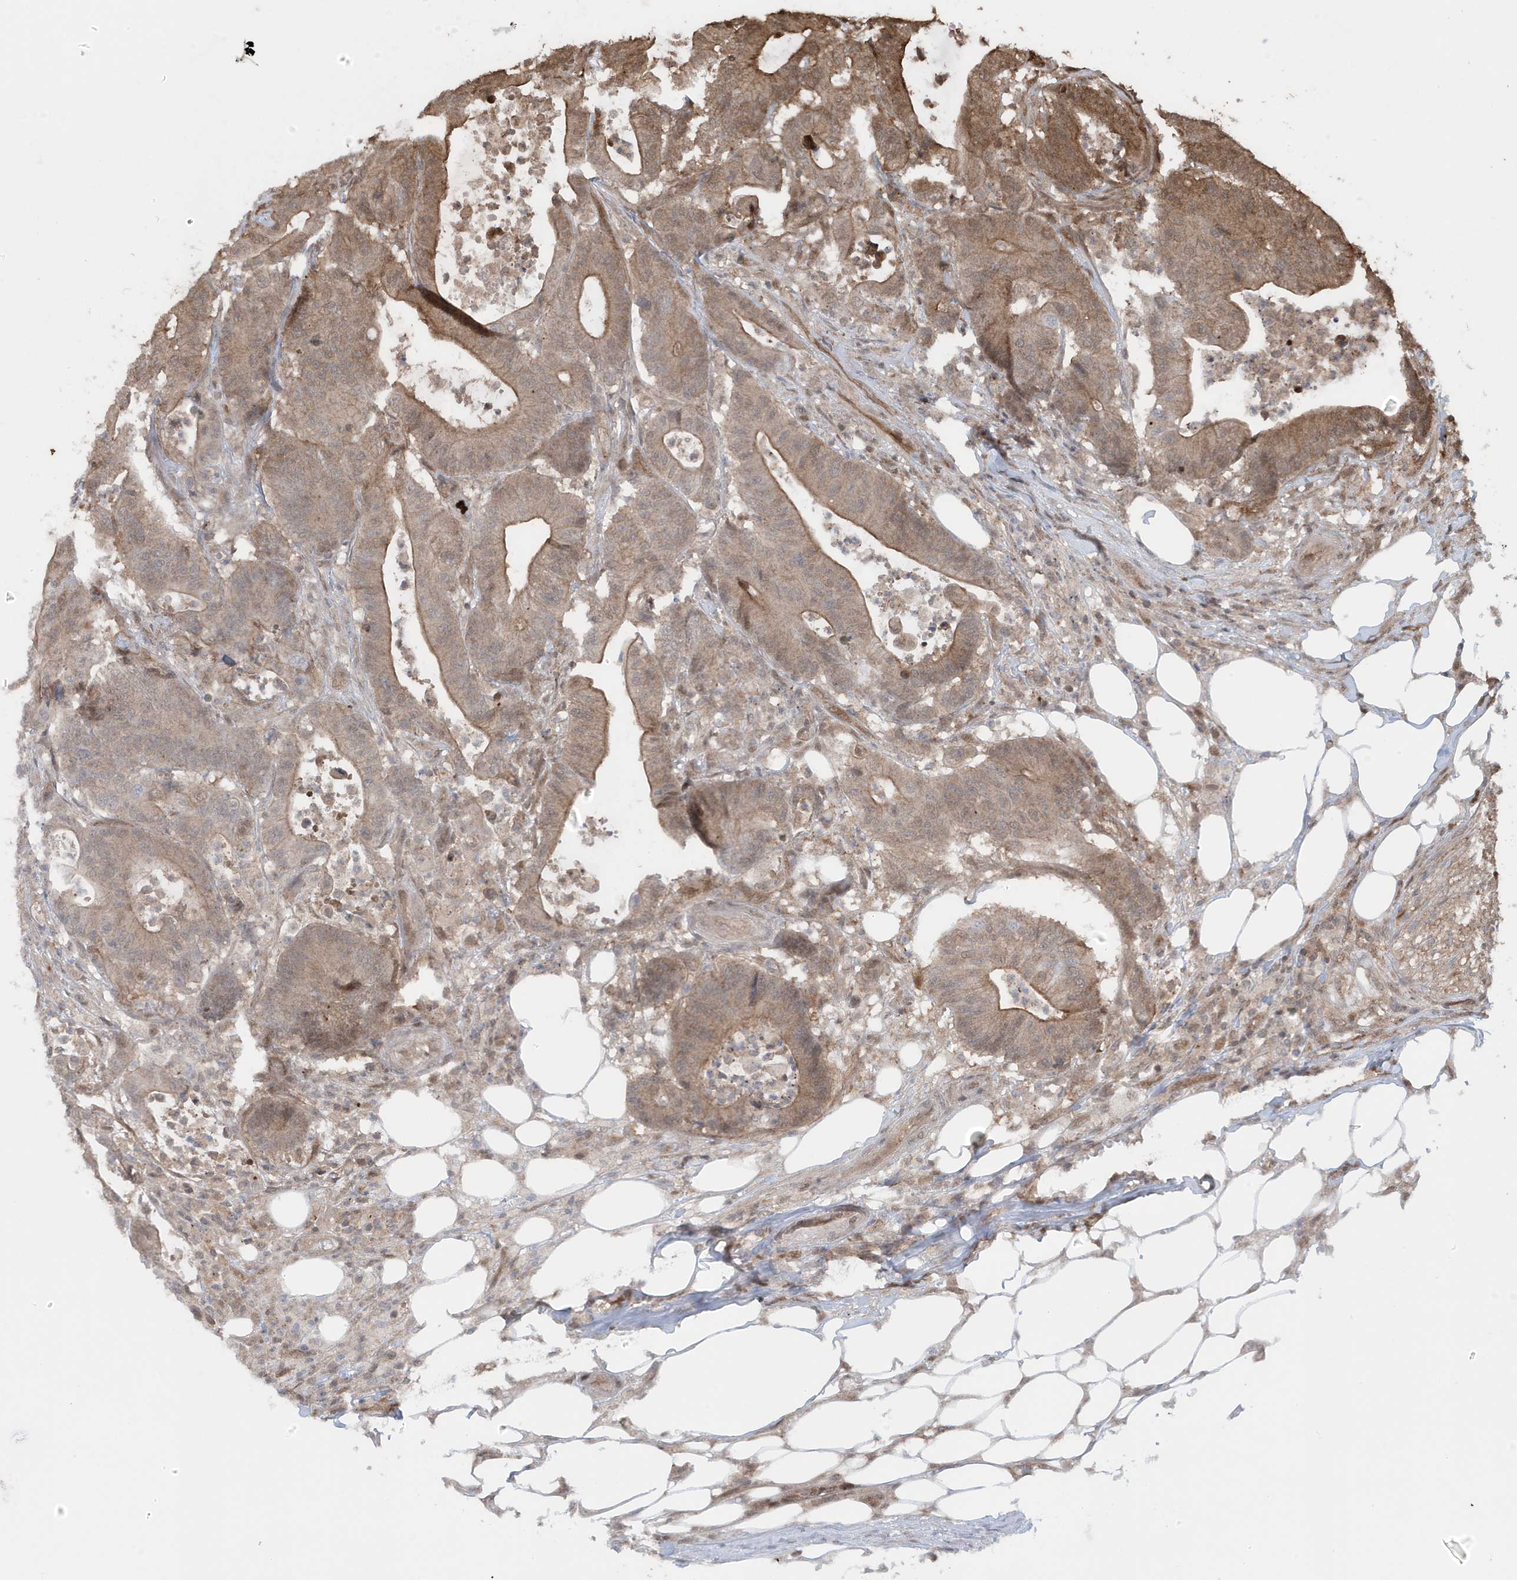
{"staining": {"intensity": "moderate", "quantity": ">75%", "location": "cytoplasmic/membranous"}, "tissue": "colorectal cancer", "cell_type": "Tumor cells", "image_type": "cancer", "snomed": [{"axis": "morphology", "description": "Adenocarcinoma, NOS"}, {"axis": "topography", "description": "Colon"}], "caption": "A photomicrograph of human colorectal cancer stained for a protein reveals moderate cytoplasmic/membranous brown staining in tumor cells.", "gene": "MAPK1IP1L", "patient": {"sex": "female", "age": 84}}